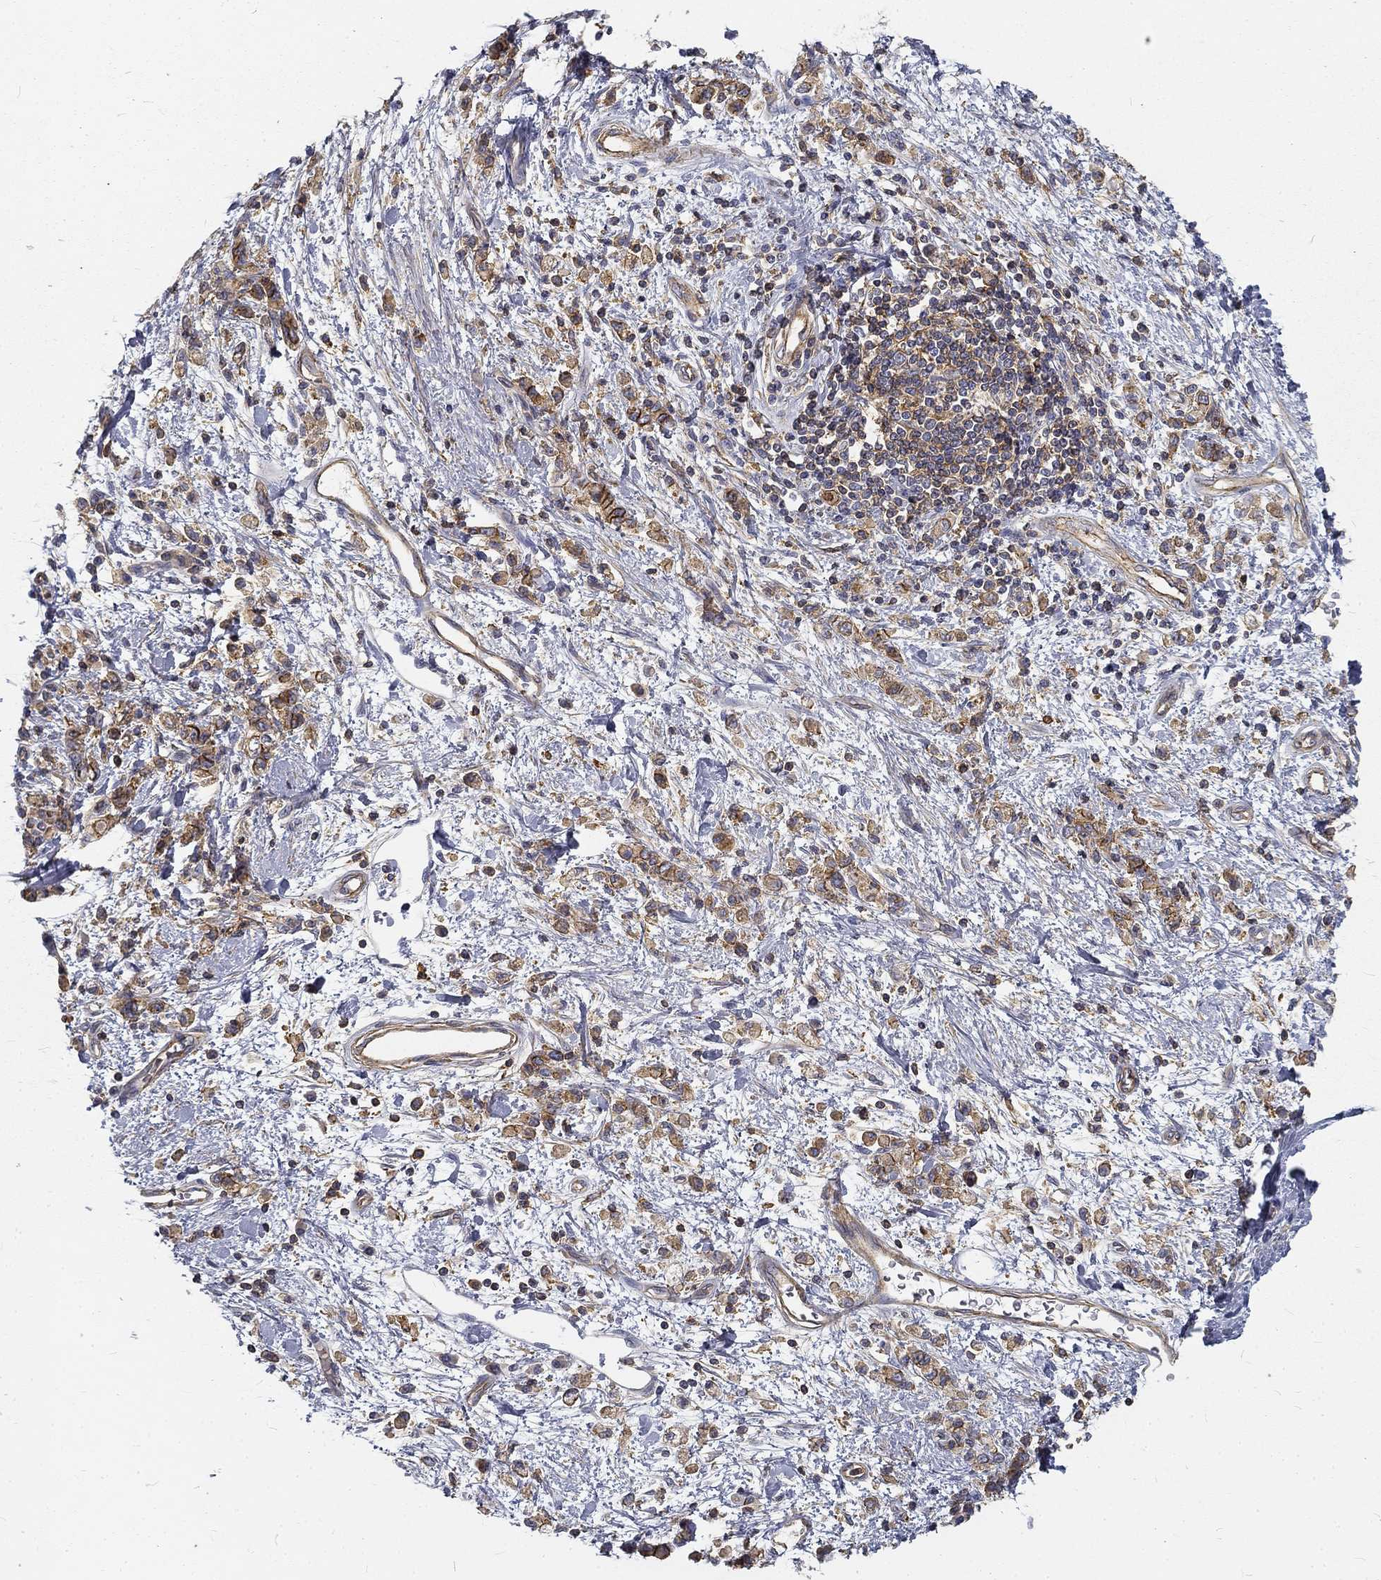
{"staining": {"intensity": "moderate", "quantity": "25%-75%", "location": "cytoplasmic/membranous"}, "tissue": "stomach cancer", "cell_type": "Tumor cells", "image_type": "cancer", "snomed": [{"axis": "morphology", "description": "Adenocarcinoma, NOS"}, {"axis": "topography", "description": "Stomach"}], "caption": "Immunohistochemistry histopathology image of neoplastic tissue: stomach adenocarcinoma stained using IHC demonstrates medium levels of moderate protein expression localized specifically in the cytoplasmic/membranous of tumor cells, appearing as a cytoplasmic/membranous brown color.", "gene": "MTMR11", "patient": {"sex": "male", "age": 77}}